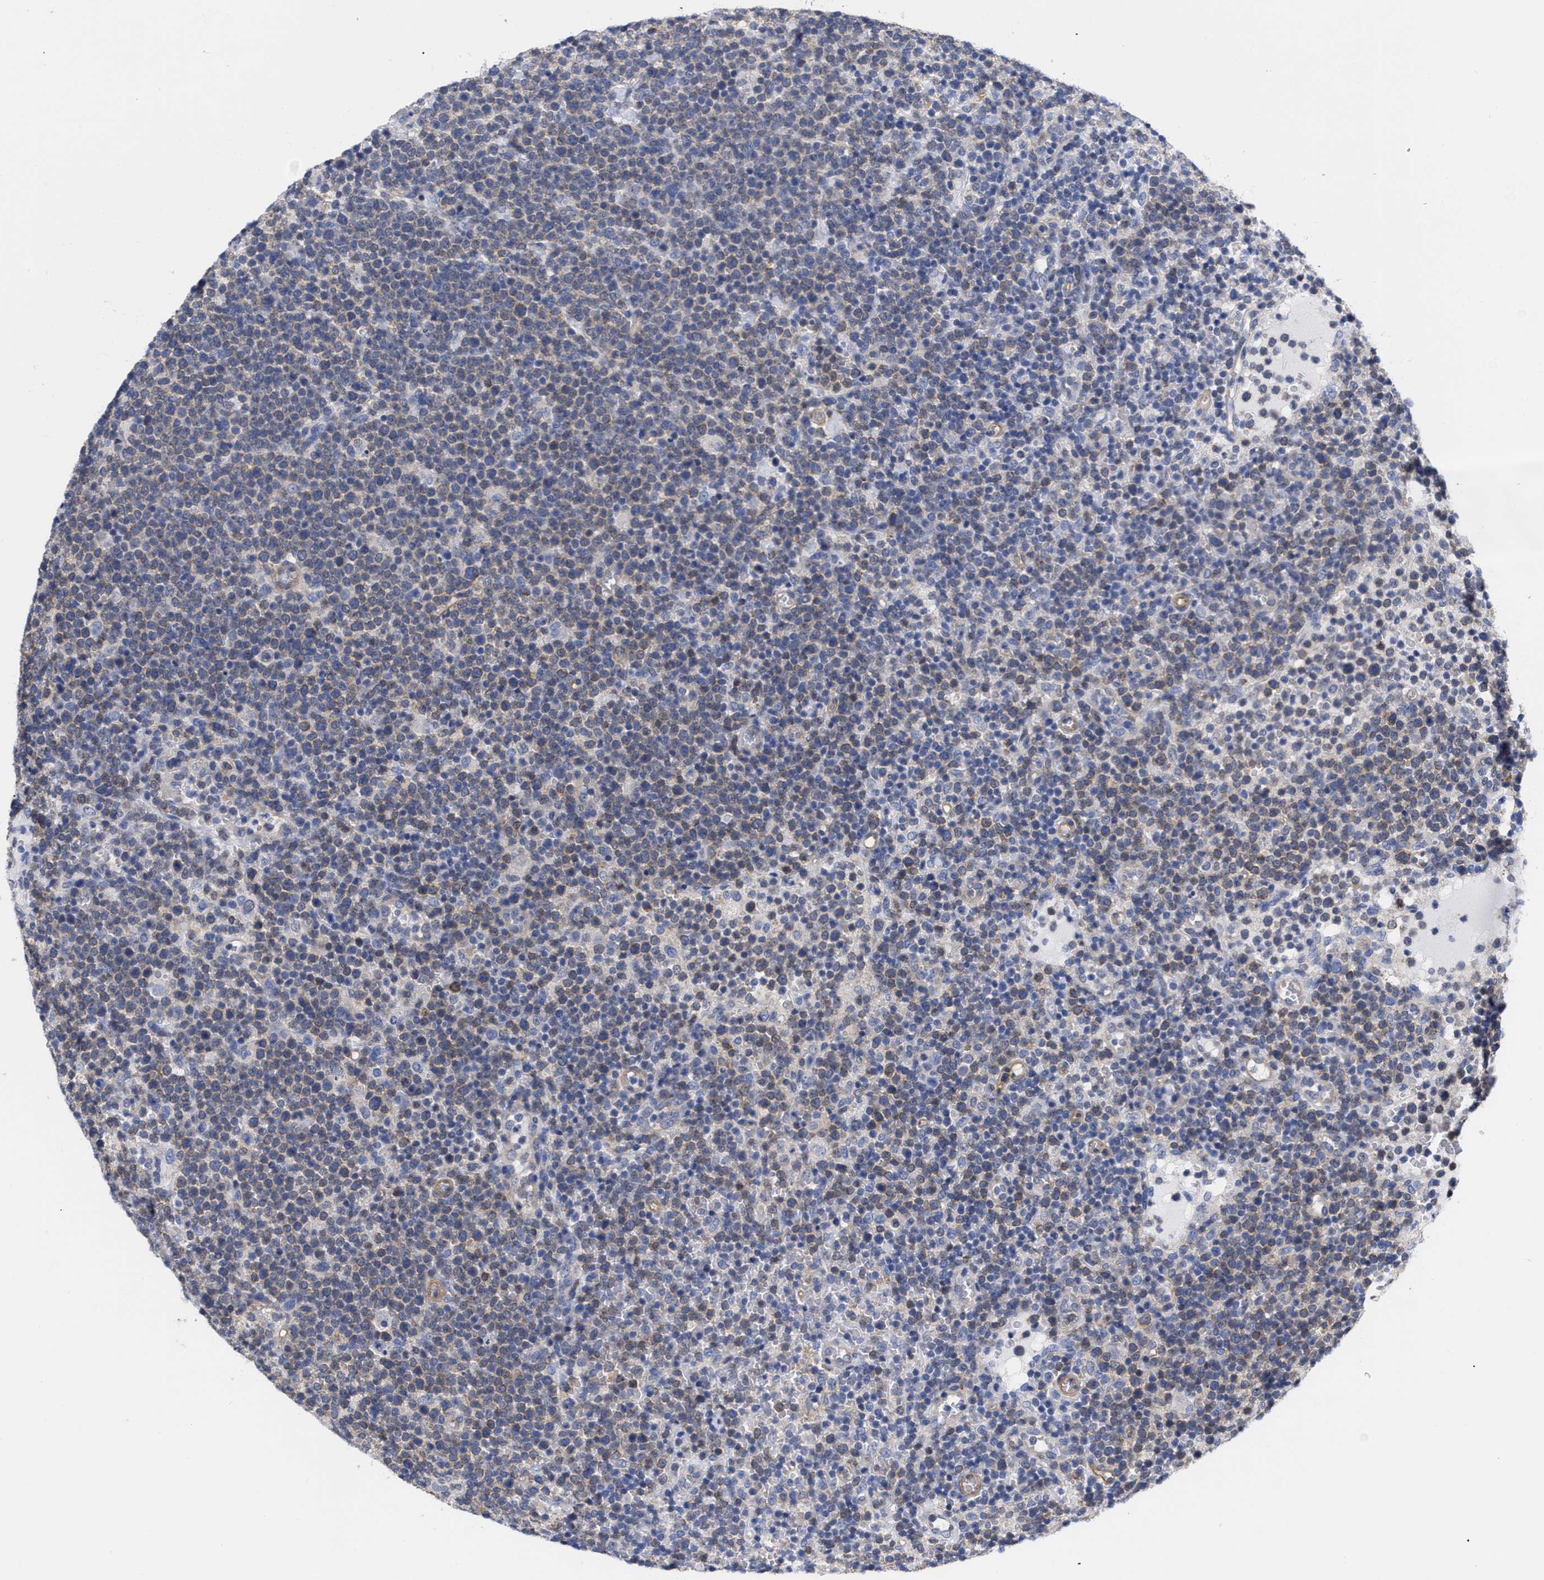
{"staining": {"intensity": "weak", "quantity": "25%-75%", "location": "cytoplasmic/membranous"}, "tissue": "lymphoma", "cell_type": "Tumor cells", "image_type": "cancer", "snomed": [{"axis": "morphology", "description": "Malignant lymphoma, non-Hodgkin's type, High grade"}, {"axis": "topography", "description": "Lymph node"}], "caption": "An immunohistochemistry micrograph of neoplastic tissue is shown. Protein staining in brown labels weak cytoplasmic/membranous positivity in high-grade malignant lymphoma, non-Hodgkin's type within tumor cells.", "gene": "IRAG2", "patient": {"sex": "male", "age": 61}}